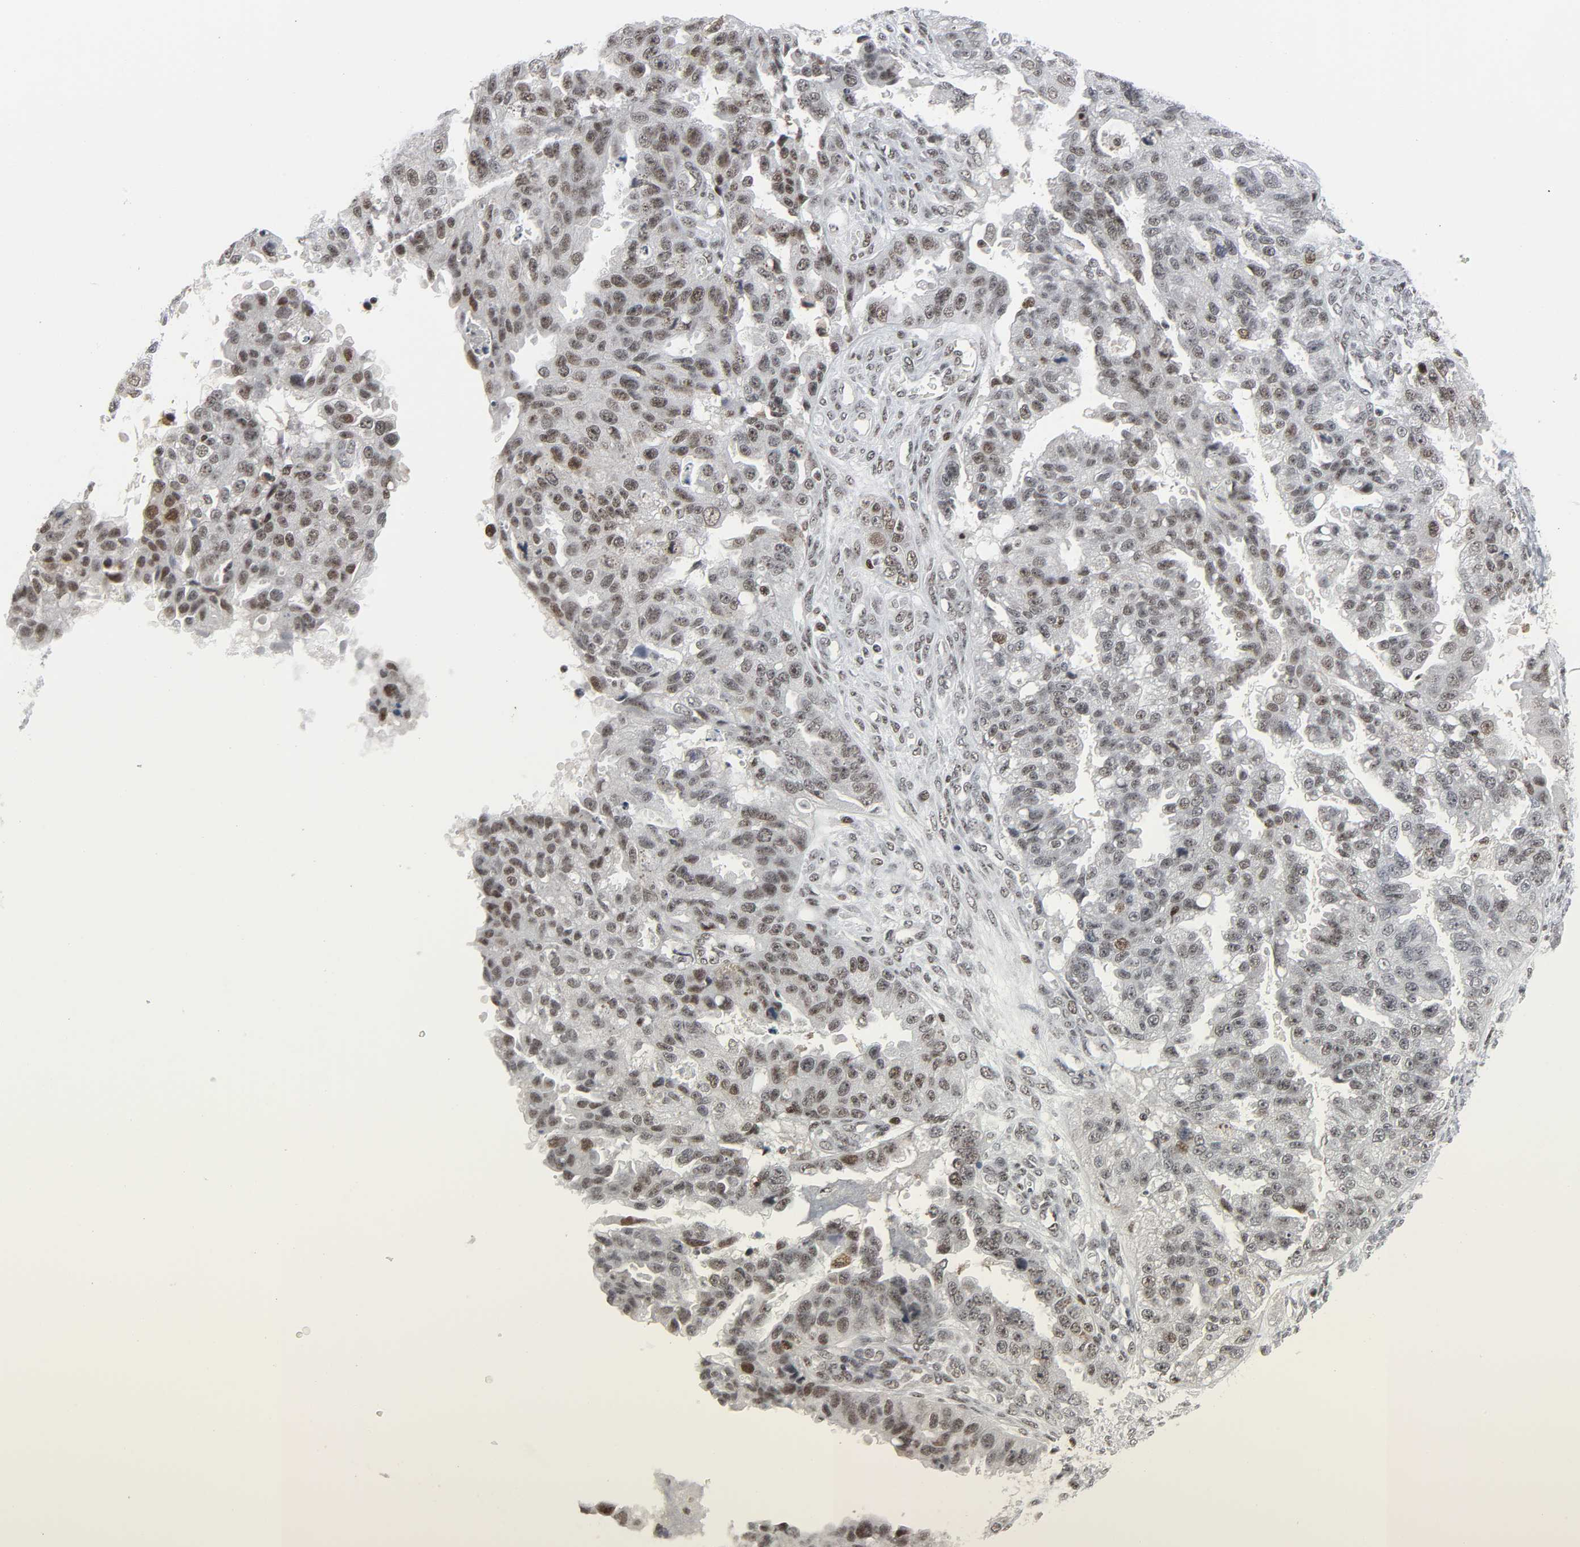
{"staining": {"intensity": "moderate", "quantity": ">75%", "location": "nuclear"}, "tissue": "ovarian cancer", "cell_type": "Tumor cells", "image_type": "cancer", "snomed": [{"axis": "morphology", "description": "Cystadenocarcinoma, serous, NOS"}, {"axis": "topography", "description": "Ovary"}], "caption": "A high-resolution image shows IHC staining of ovarian serous cystadenocarcinoma, which displays moderate nuclear positivity in about >75% of tumor cells. The staining was performed using DAB to visualize the protein expression in brown, while the nuclei were stained in blue with hematoxylin (Magnification: 20x).", "gene": "CDK7", "patient": {"sex": "female", "age": 58}}